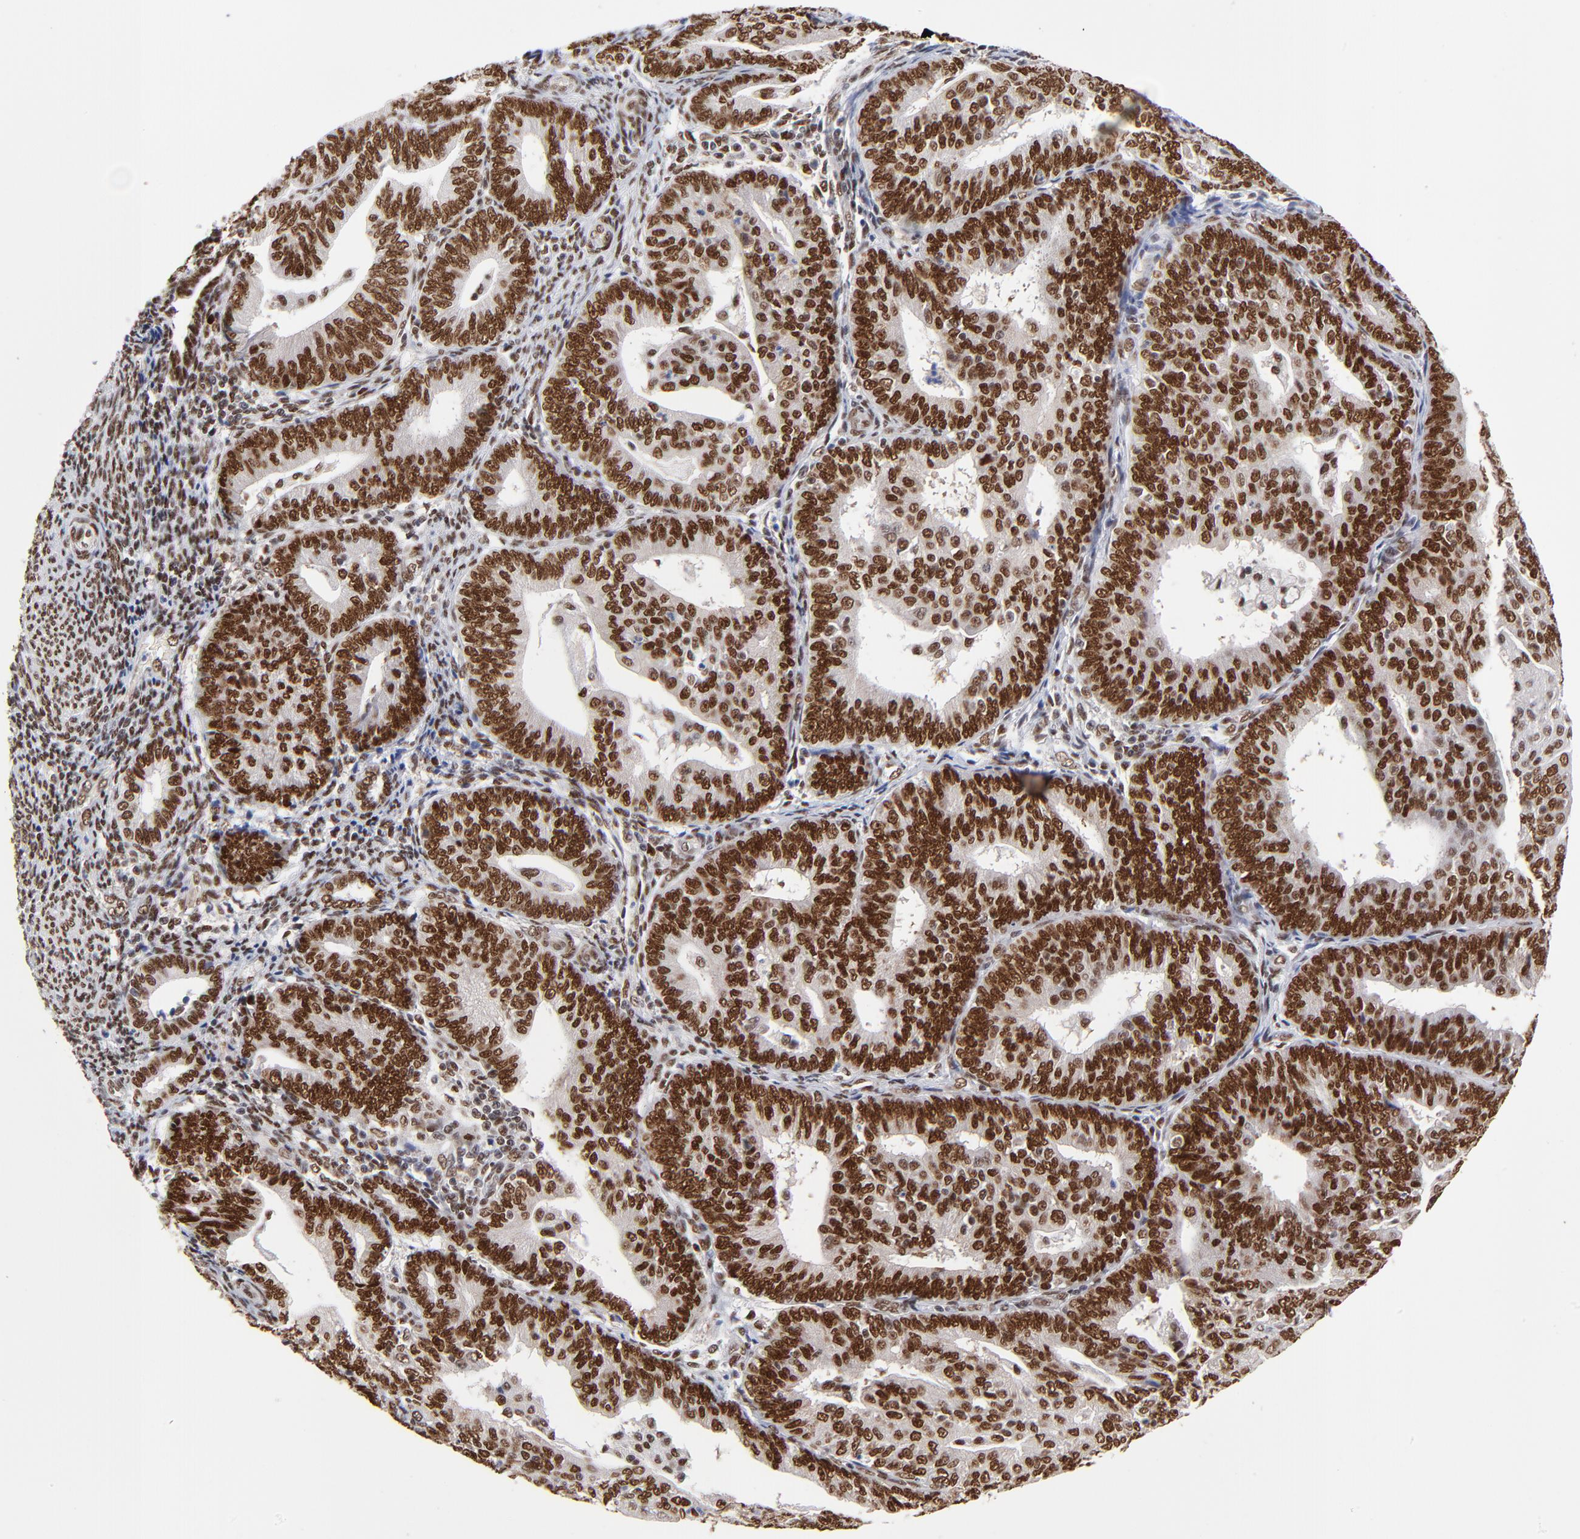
{"staining": {"intensity": "strong", "quantity": ">75%", "location": "nuclear"}, "tissue": "endometrial cancer", "cell_type": "Tumor cells", "image_type": "cancer", "snomed": [{"axis": "morphology", "description": "Adenocarcinoma, NOS"}, {"axis": "topography", "description": "Endometrium"}], "caption": "A brown stain highlights strong nuclear positivity of a protein in human endometrial cancer (adenocarcinoma) tumor cells. Using DAB (3,3'-diaminobenzidine) (brown) and hematoxylin (blue) stains, captured at high magnification using brightfield microscopy.", "gene": "ZMYM3", "patient": {"sex": "female", "age": 56}}